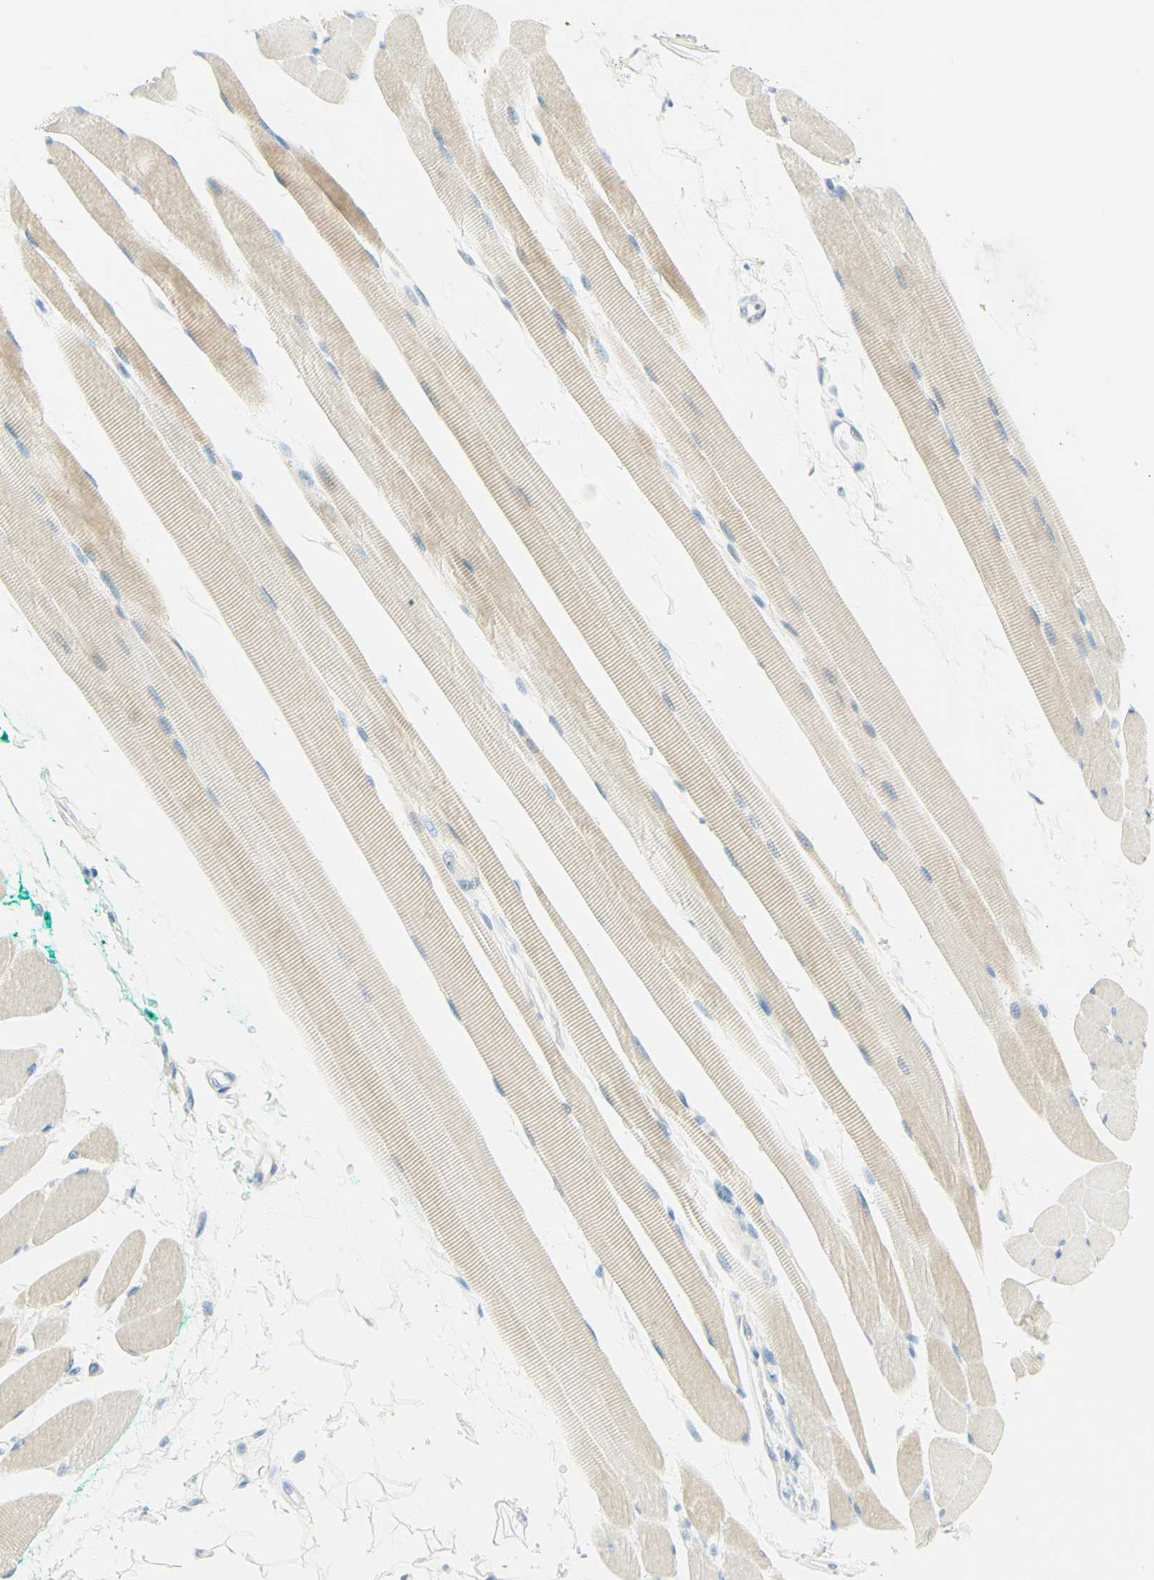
{"staining": {"intensity": "weak", "quantity": "25%-75%", "location": "cytoplasmic/membranous"}, "tissue": "skeletal muscle", "cell_type": "Myocytes", "image_type": "normal", "snomed": [{"axis": "morphology", "description": "Normal tissue, NOS"}, {"axis": "topography", "description": "Skeletal muscle"}, {"axis": "topography", "description": "Oral tissue"}, {"axis": "topography", "description": "Peripheral nerve tissue"}], "caption": "Protein expression analysis of unremarkable skeletal muscle displays weak cytoplasmic/membranous staining in about 25%-75% of myocytes.", "gene": "TMEM132D", "patient": {"sex": "female", "age": 84}}